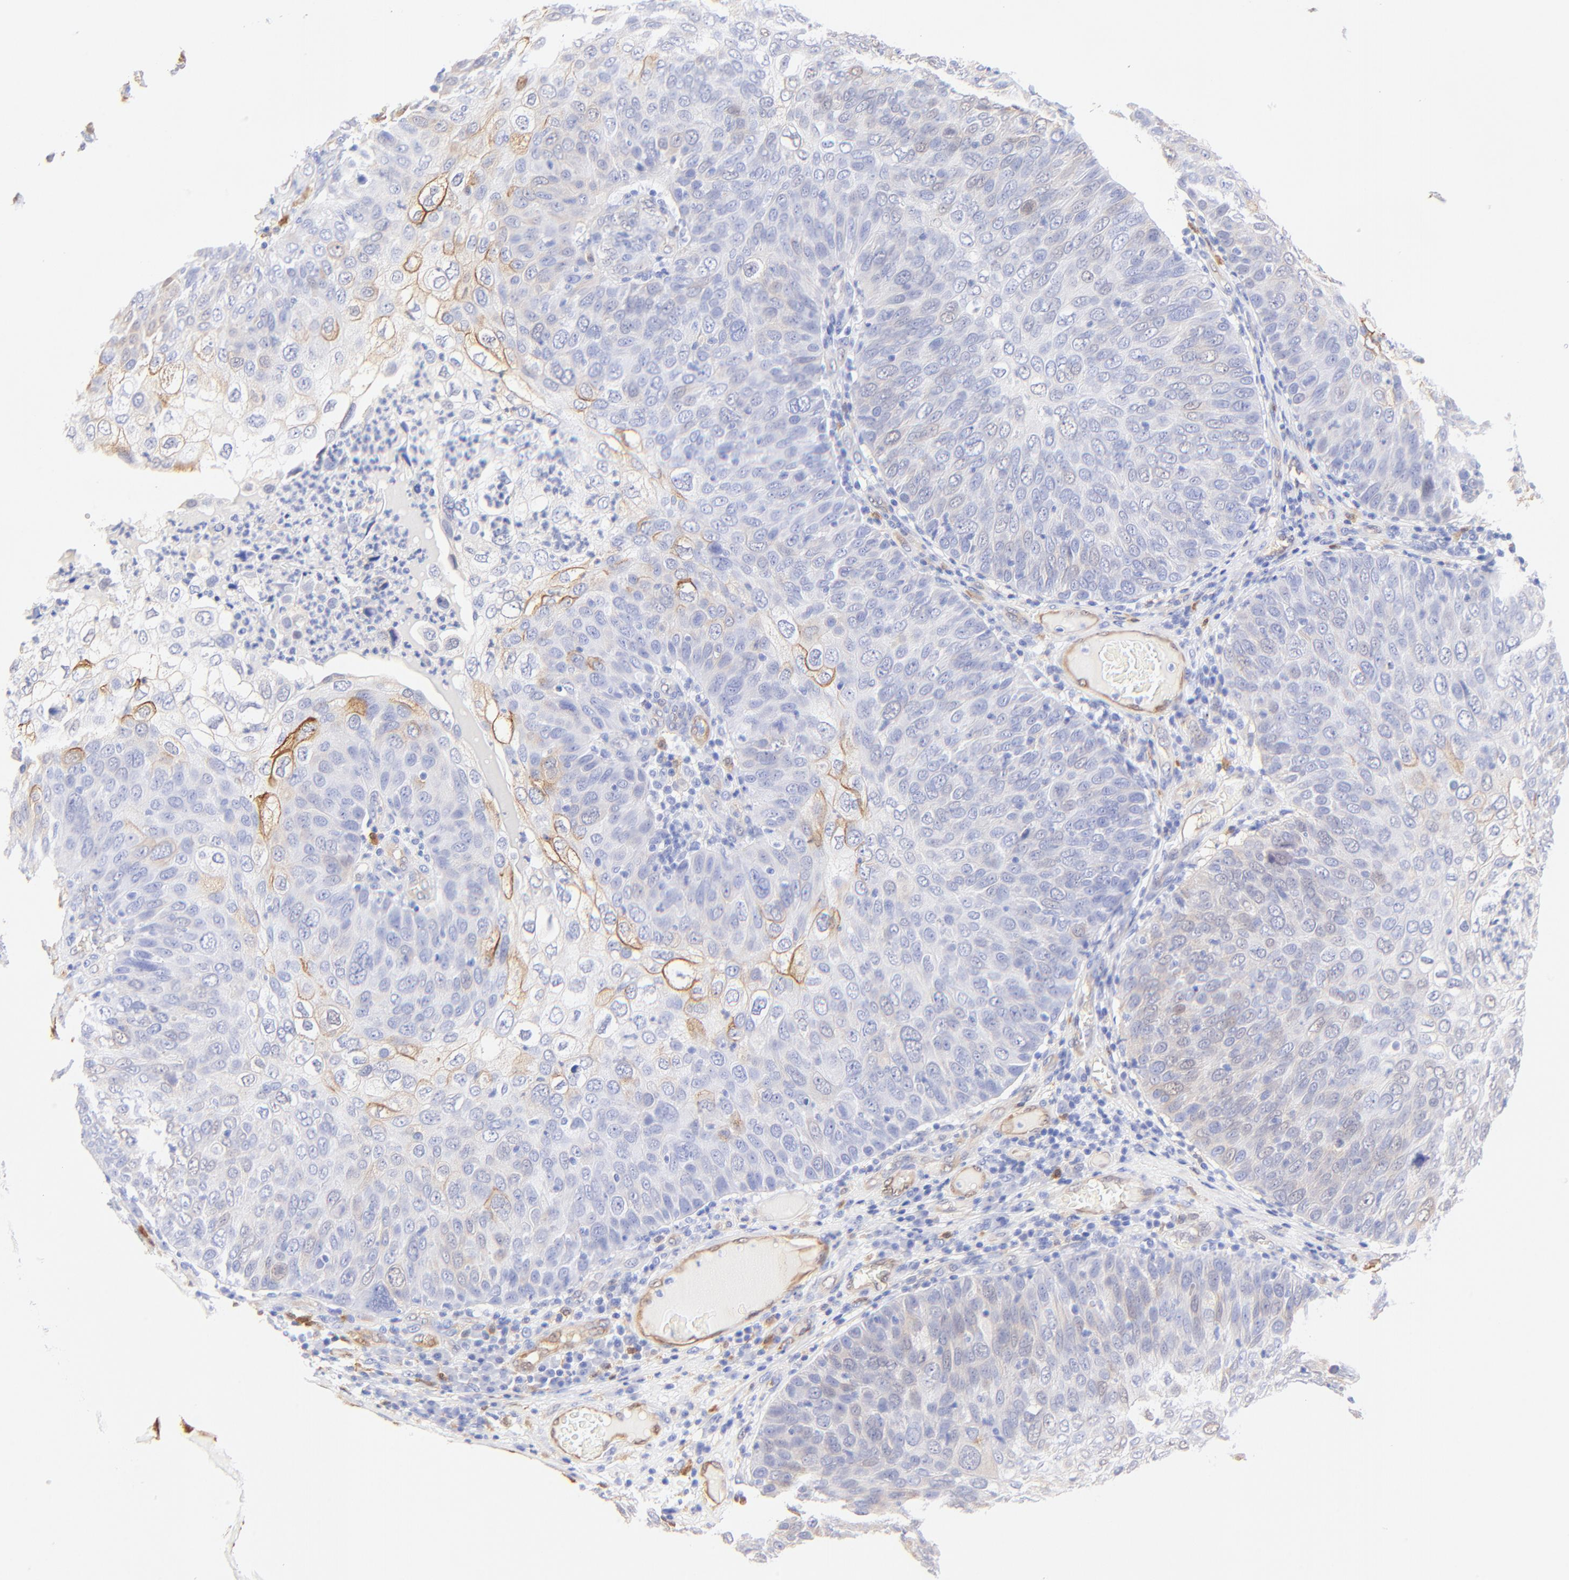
{"staining": {"intensity": "negative", "quantity": "none", "location": "none"}, "tissue": "skin cancer", "cell_type": "Tumor cells", "image_type": "cancer", "snomed": [{"axis": "morphology", "description": "Squamous cell carcinoma, NOS"}, {"axis": "topography", "description": "Skin"}], "caption": "Immunohistochemistry (IHC) histopathology image of neoplastic tissue: skin cancer (squamous cell carcinoma) stained with DAB reveals no significant protein staining in tumor cells. The staining was performed using DAB to visualize the protein expression in brown, while the nuclei were stained in blue with hematoxylin (Magnification: 20x).", "gene": "ALDH1A1", "patient": {"sex": "male", "age": 87}}